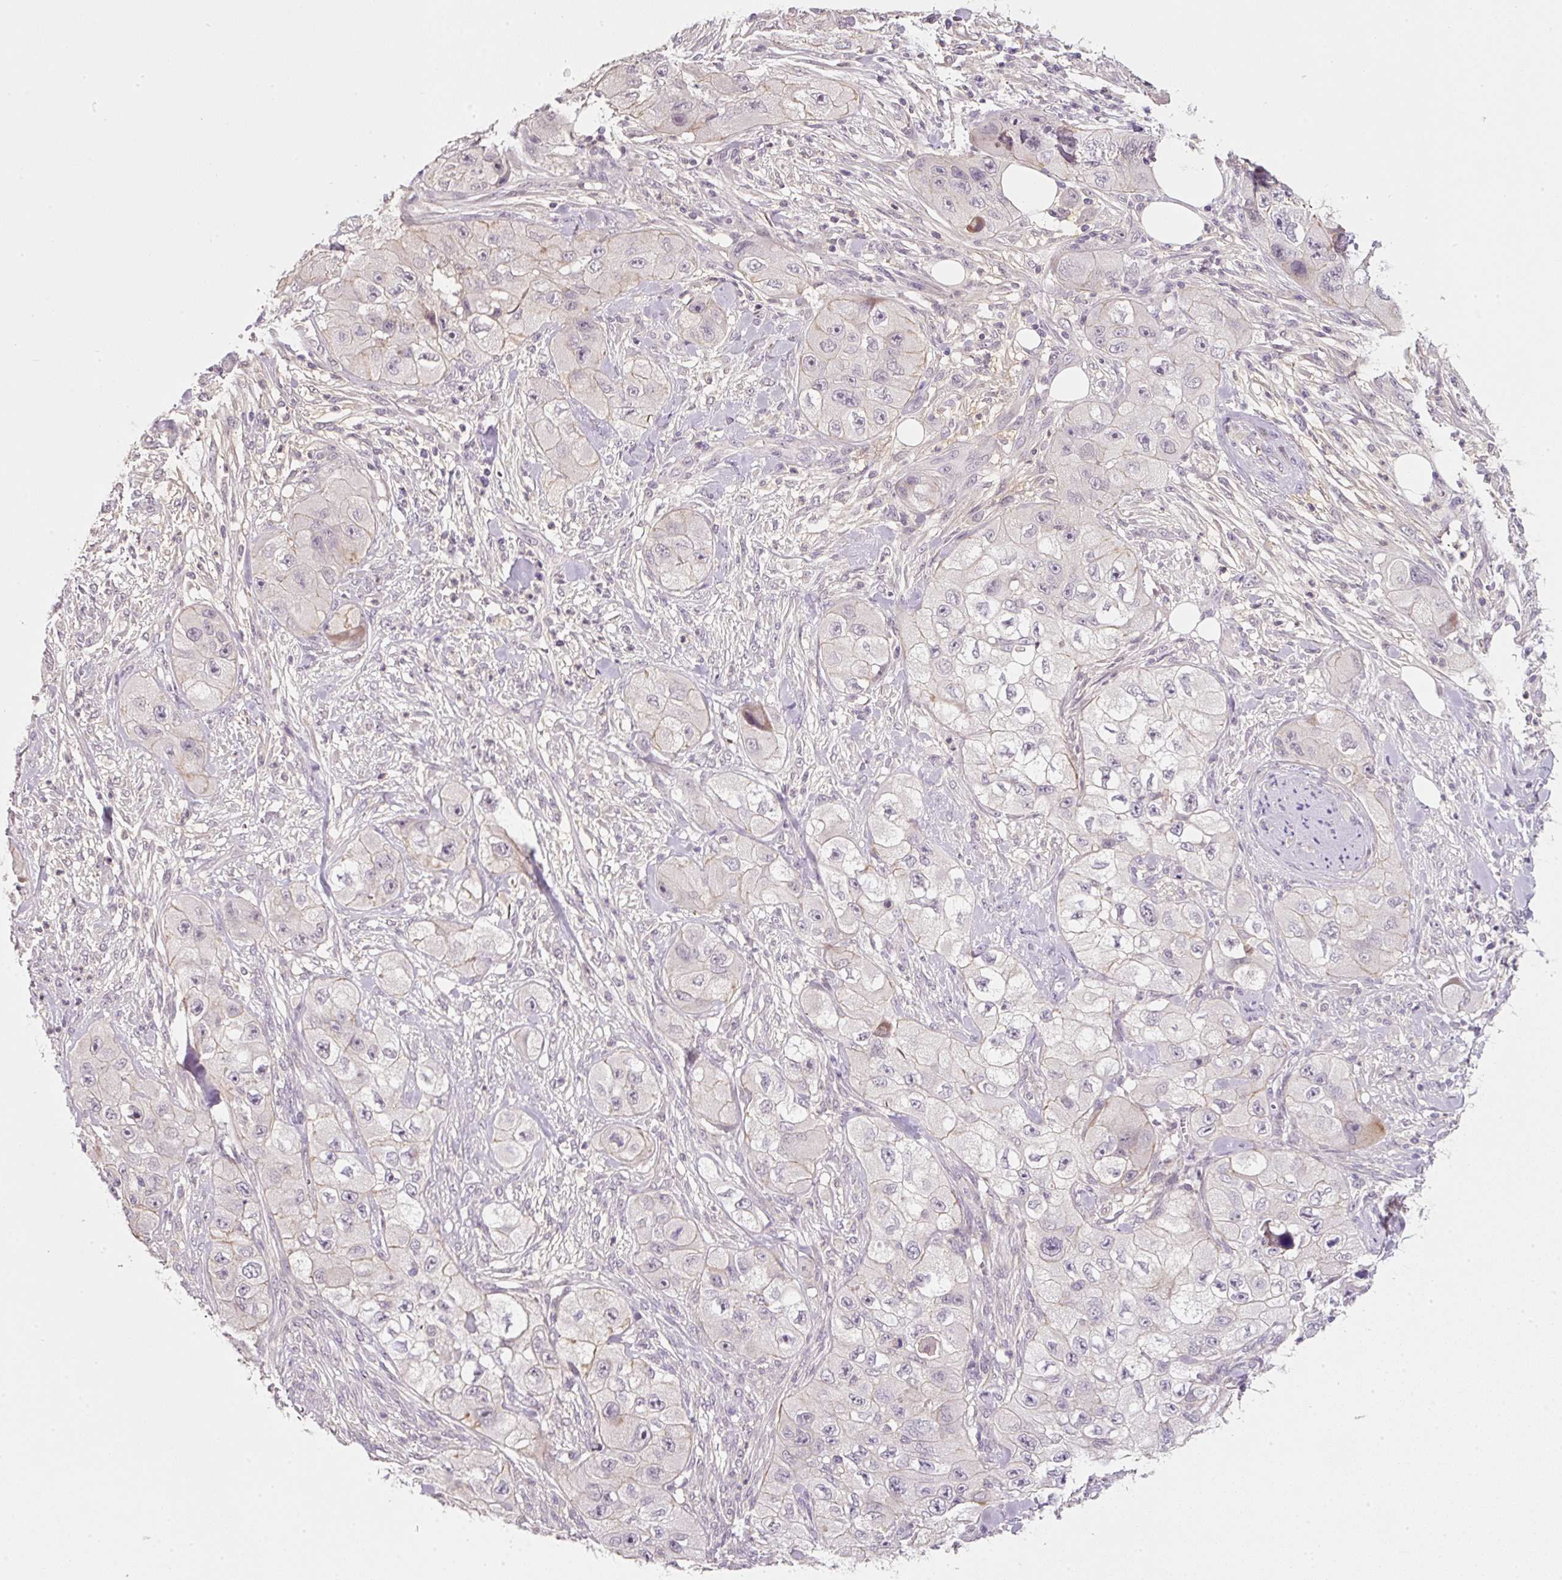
{"staining": {"intensity": "negative", "quantity": "none", "location": "none"}, "tissue": "skin cancer", "cell_type": "Tumor cells", "image_type": "cancer", "snomed": [{"axis": "morphology", "description": "Squamous cell carcinoma, NOS"}, {"axis": "topography", "description": "Skin"}, {"axis": "topography", "description": "Subcutis"}], "caption": "This is a photomicrograph of immunohistochemistry staining of skin squamous cell carcinoma, which shows no staining in tumor cells.", "gene": "TIRAP", "patient": {"sex": "male", "age": 73}}